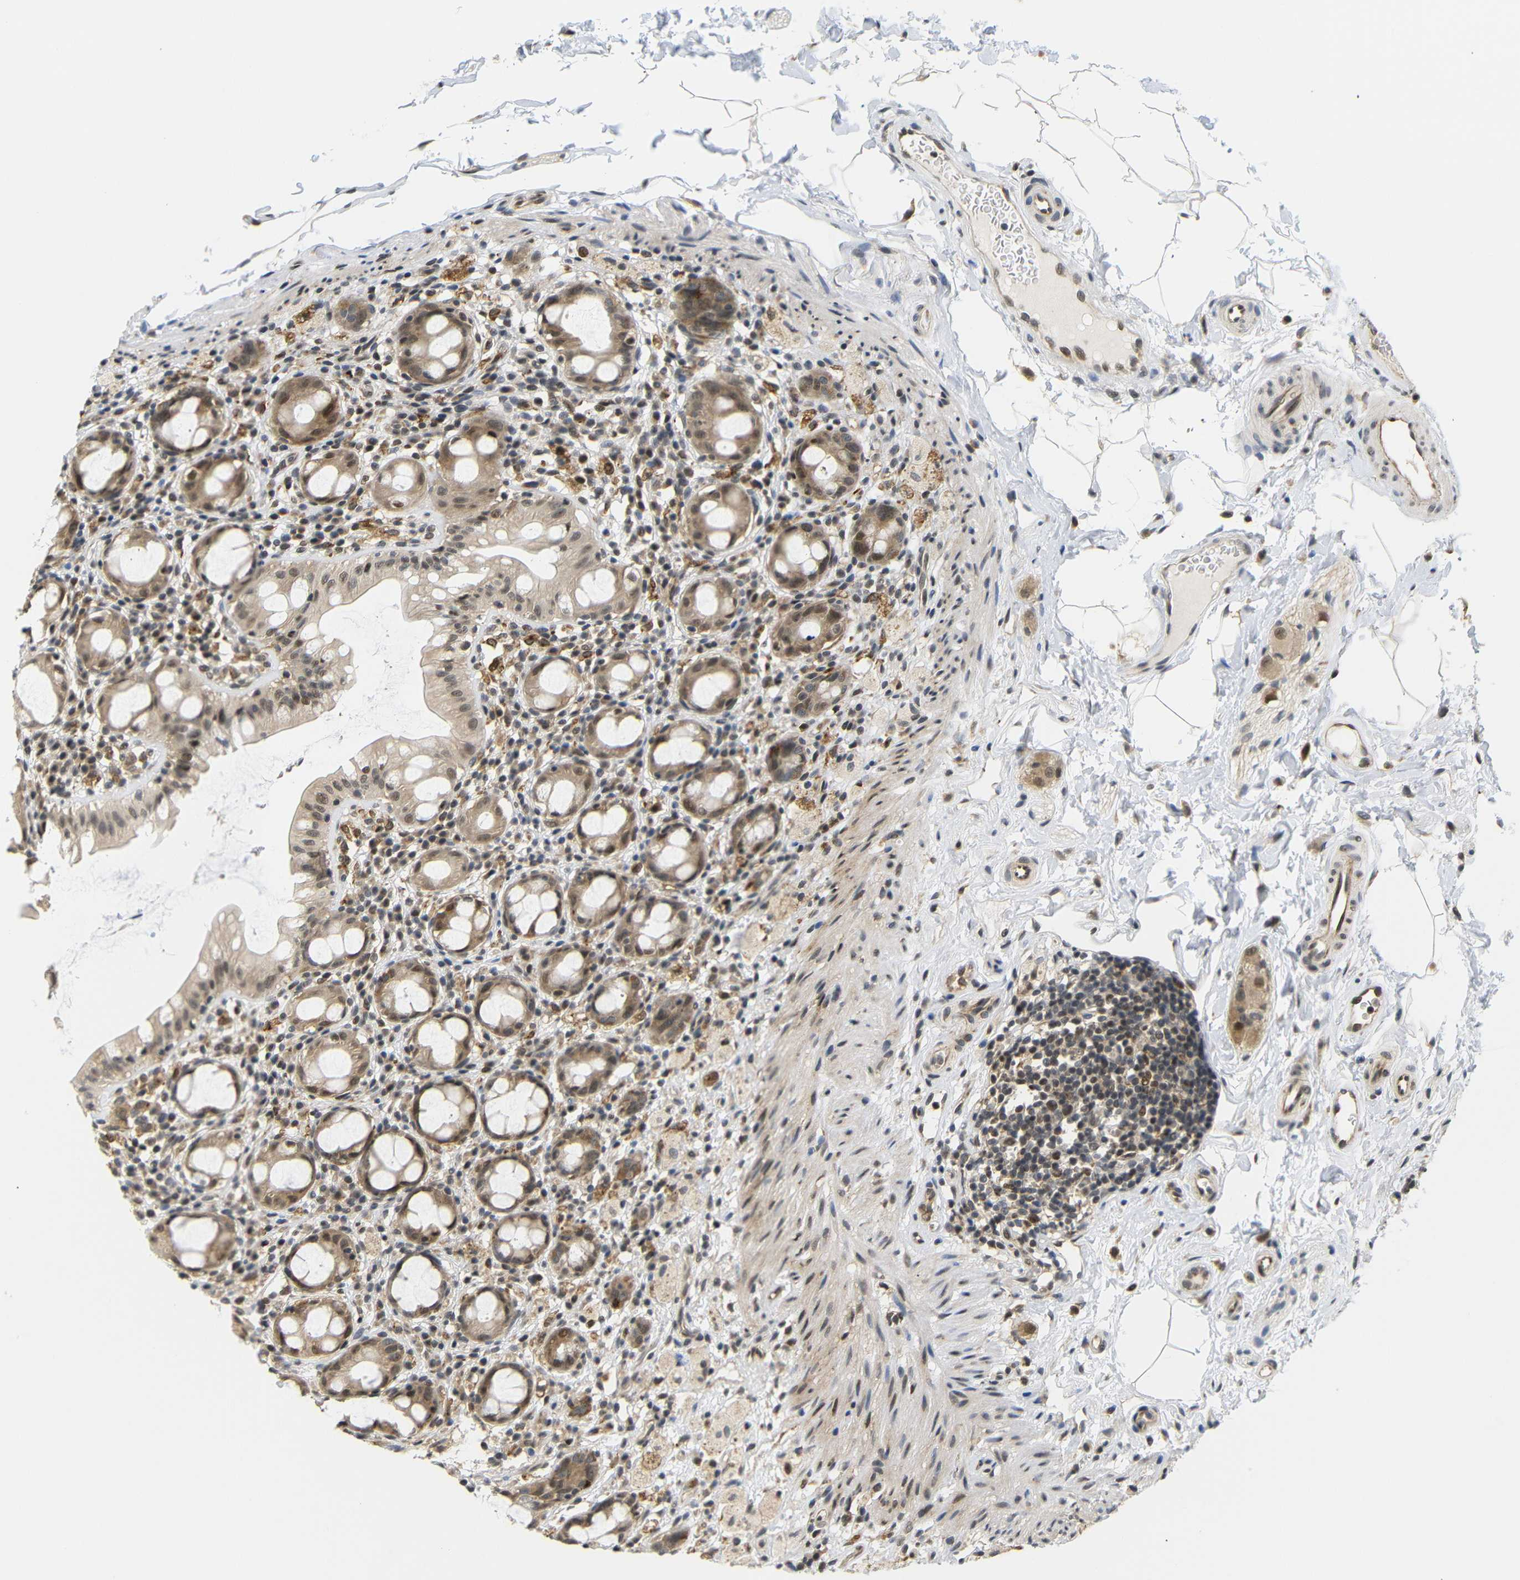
{"staining": {"intensity": "weak", "quantity": ">75%", "location": "cytoplasmic/membranous,nuclear"}, "tissue": "rectum", "cell_type": "Glandular cells", "image_type": "normal", "snomed": [{"axis": "morphology", "description": "Normal tissue, NOS"}, {"axis": "topography", "description": "Rectum"}], "caption": "IHC image of normal rectum: human rectum stained using immunohistochemistry demonstrates low levels of weak protein expression localized specifically in the cytoplasmic/membranous,nuclear of glandular cells, appearing as a cytoplasmic/membranous,nuclear brown color.", "gene": "GJA5", "patient": {"sex": "male", "age": 44}}